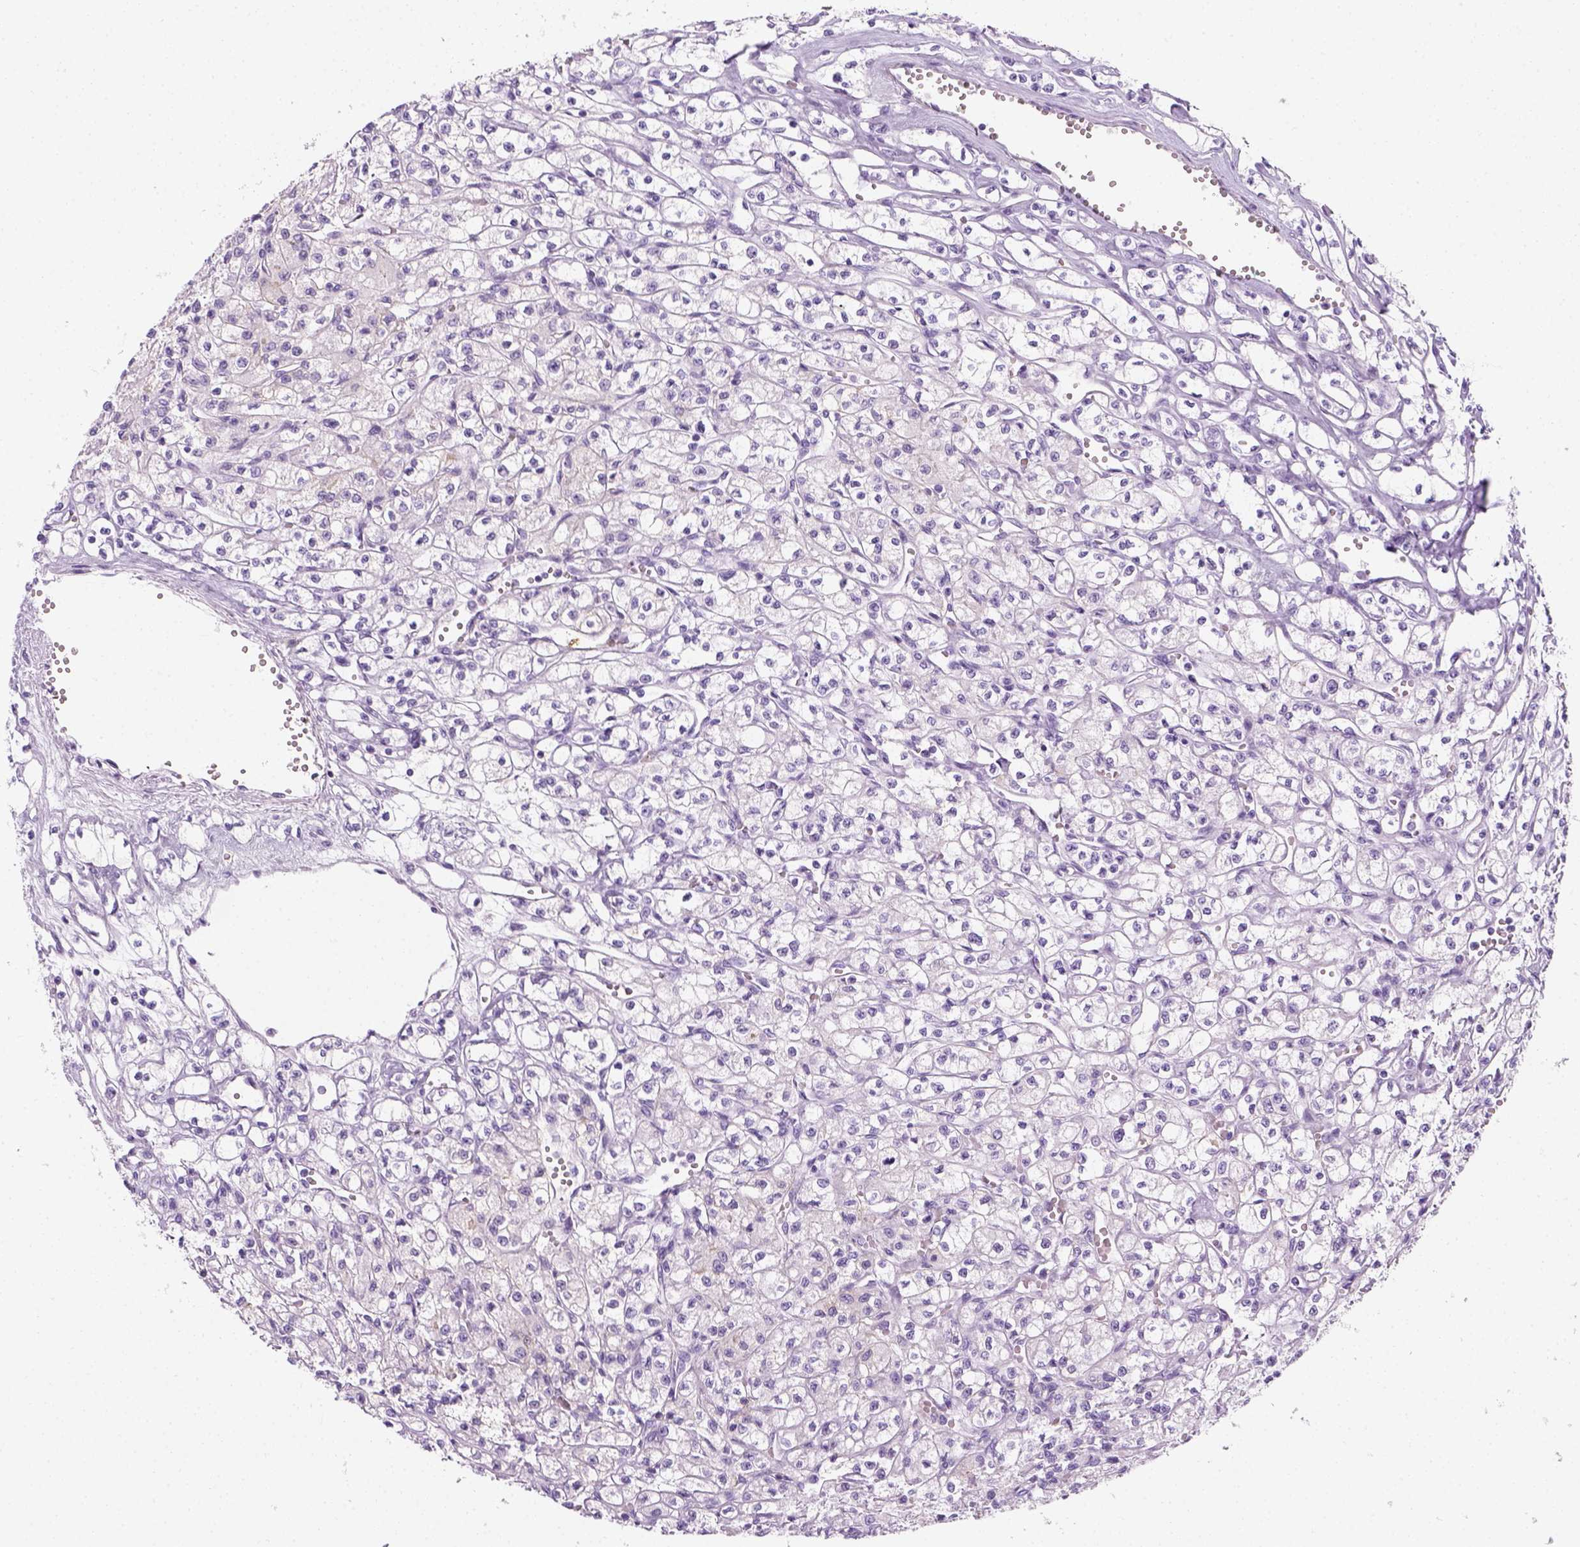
{"staining": {"intensity": "negative", "quantity": "none", "location": "none"}, "tissue": "renal cancer", "cell_type": "Tumor cells", "image_type": "cancer", "snomed": [{"axis": "morphology", "description": "Adenocarcinoma, NOS"}, {"axis": "topography", "description": "Kidney"}], "caption": "DAB (3,3'-diaminobenzidine) immunohistochemical staining of human renal cancer (adenocarcinoma) displays no significant staining in tumor cells.", "gene": "AQP3", "patient": {"sex": "female", "age": 70}}